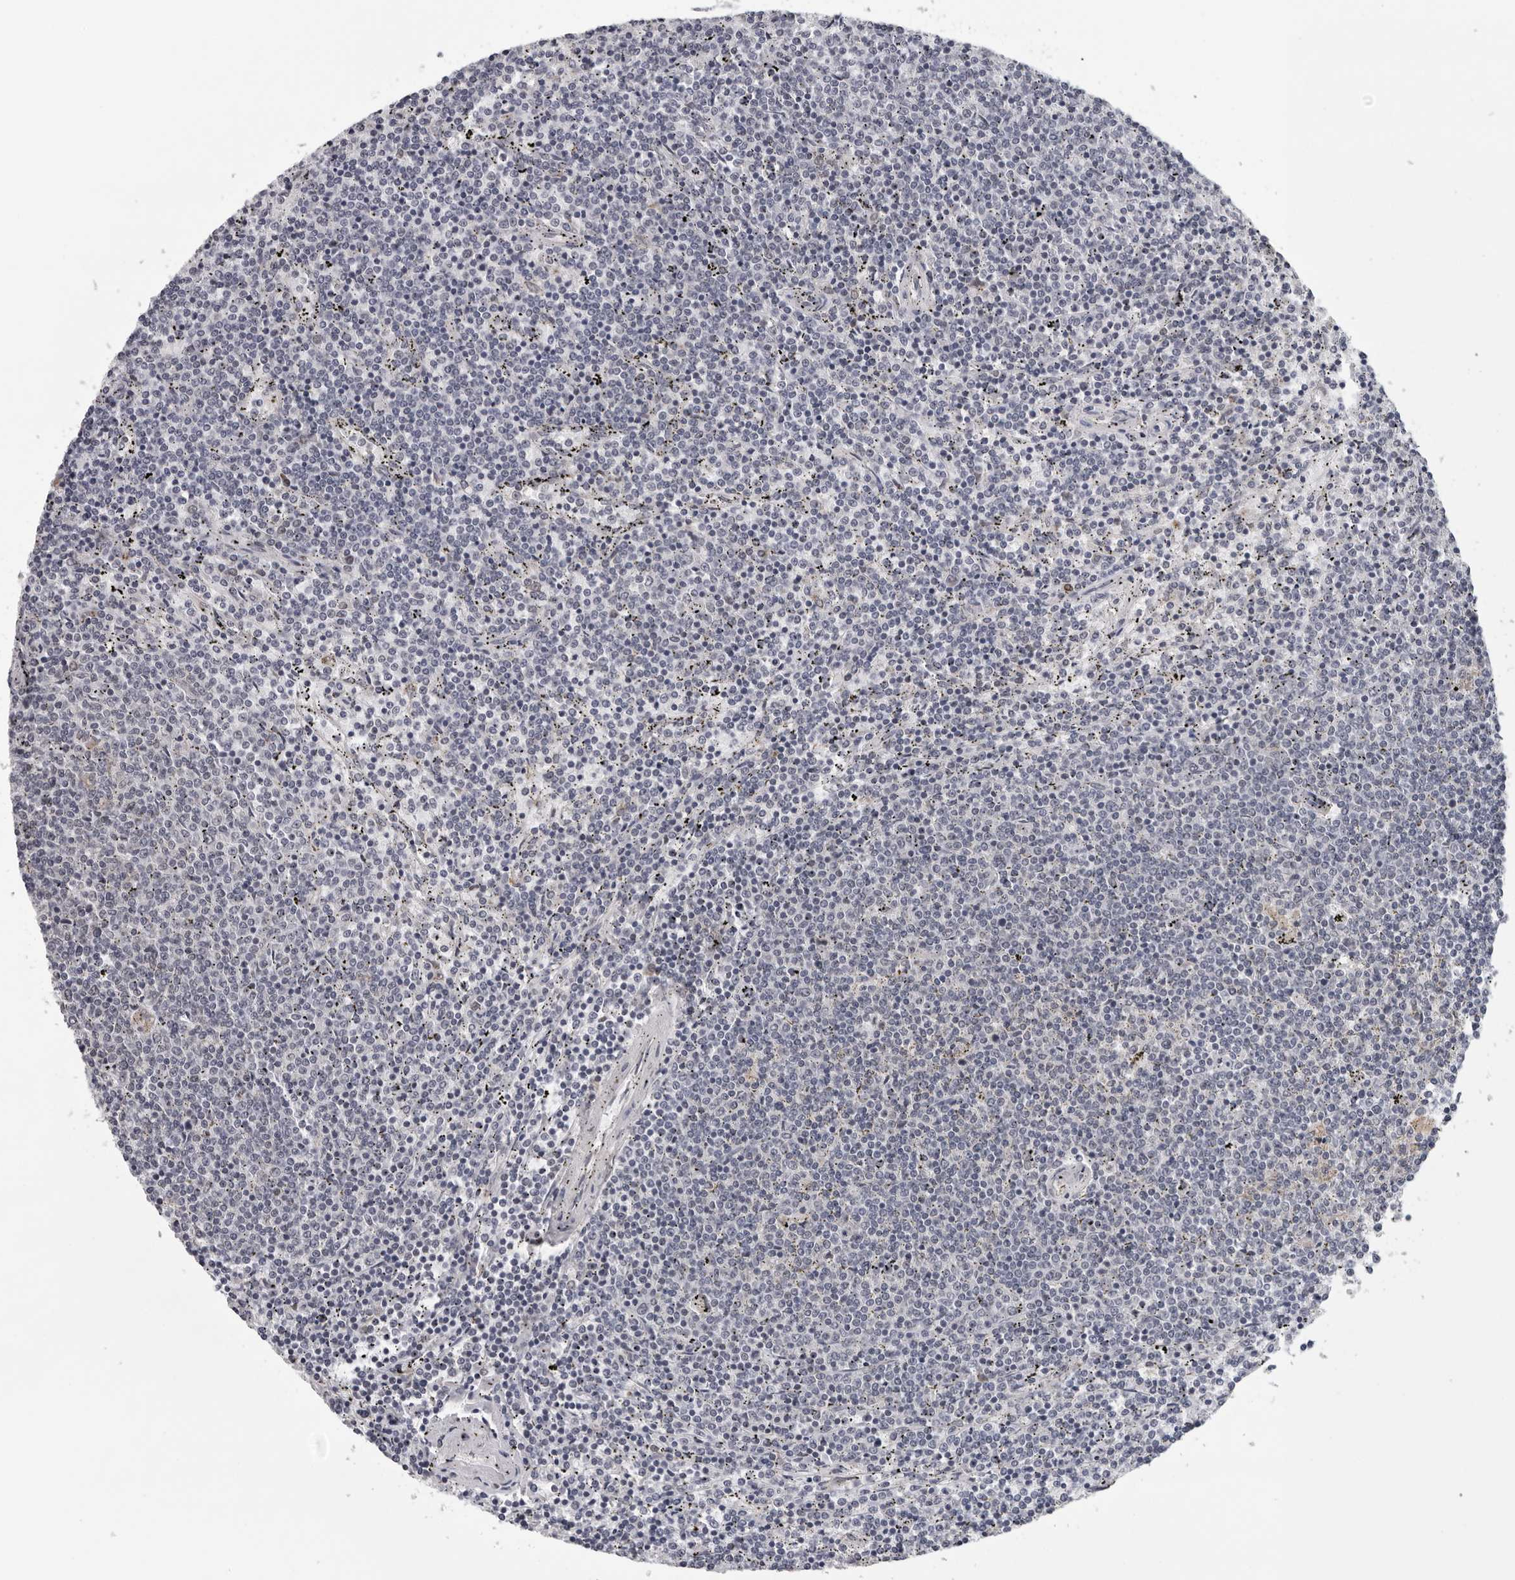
{"staining": {"intensity": "negative", "quantity": "none", "location": "none"}, "tissue": "lymphoma", "cell_type": "Tumor cells", "image_type": "cancer", "snomed": [{"axis": "morphology", "description": "Malignant lymphoma, non-Hodgkin's type, Low grade"}, {"axis": "topography", "description": "Spleen"}], "caption": "DAB immunohistochemical staining of low-grade malignant lymphoma, non-Hodgkin's type demonstrates no significant staining in tumor cells. (DAB immunohistochemistry (IHC) with hematoxylin counter stain).", "gene": "CPT2", "patient": {"sex": "female", "age": 50}}